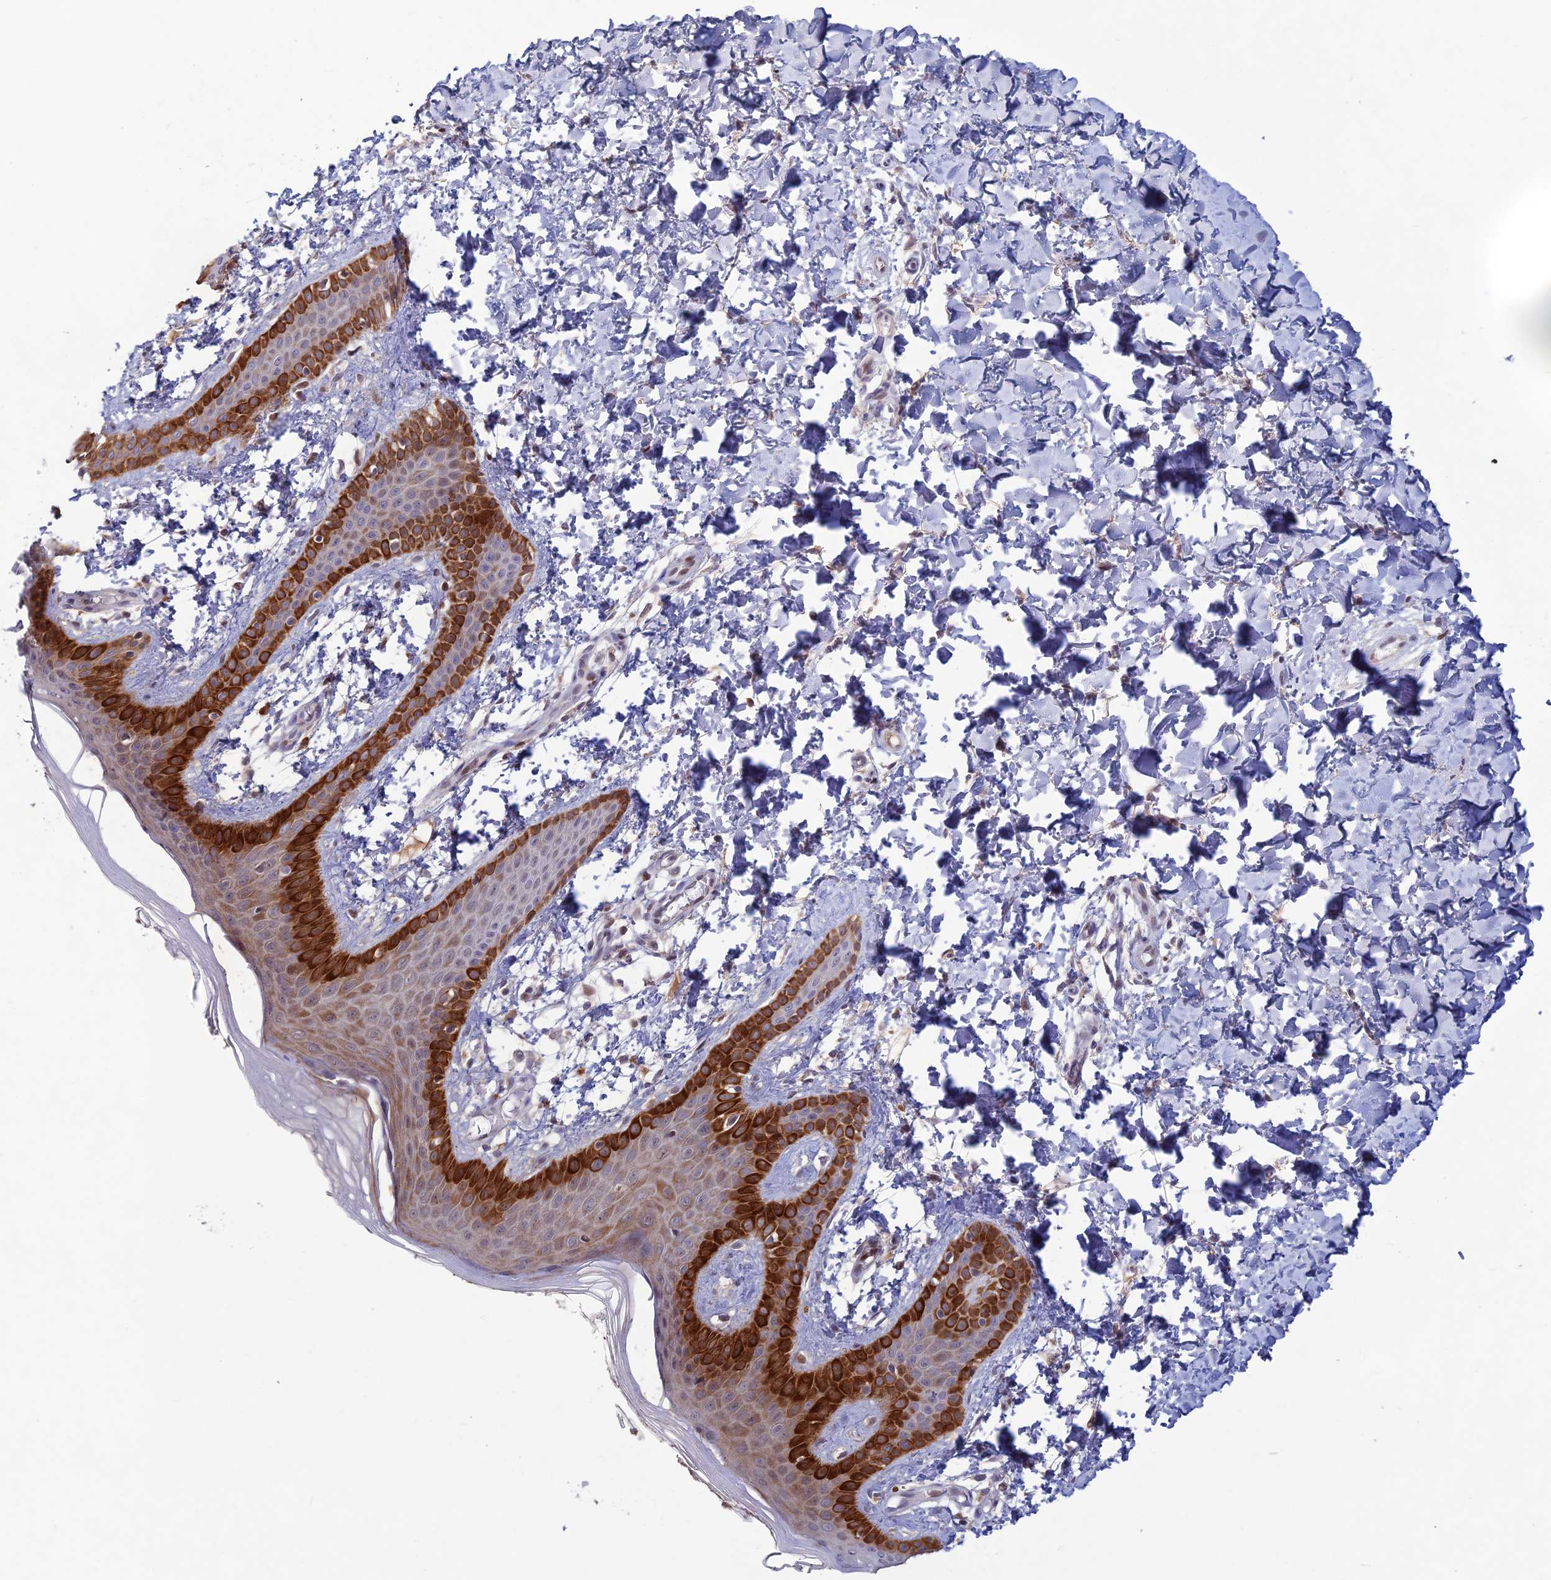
{"staining": {"intensity": "negative", "quantity": "none", "location": "none"}, "tissue": "skin", "cell_type": "Fibroblasts", "image_type": "normal", "snomed": [{"axis": "morphology", "description": "Normal tissue, NOS"}, {"axis": "topography", "description": "Skin"}], "caption": "IHC of normal human skin demonstrates no positivity in fibroblasts.", "gene": "FASTKD5", "patient": {"sex": "male", "age": 36}}